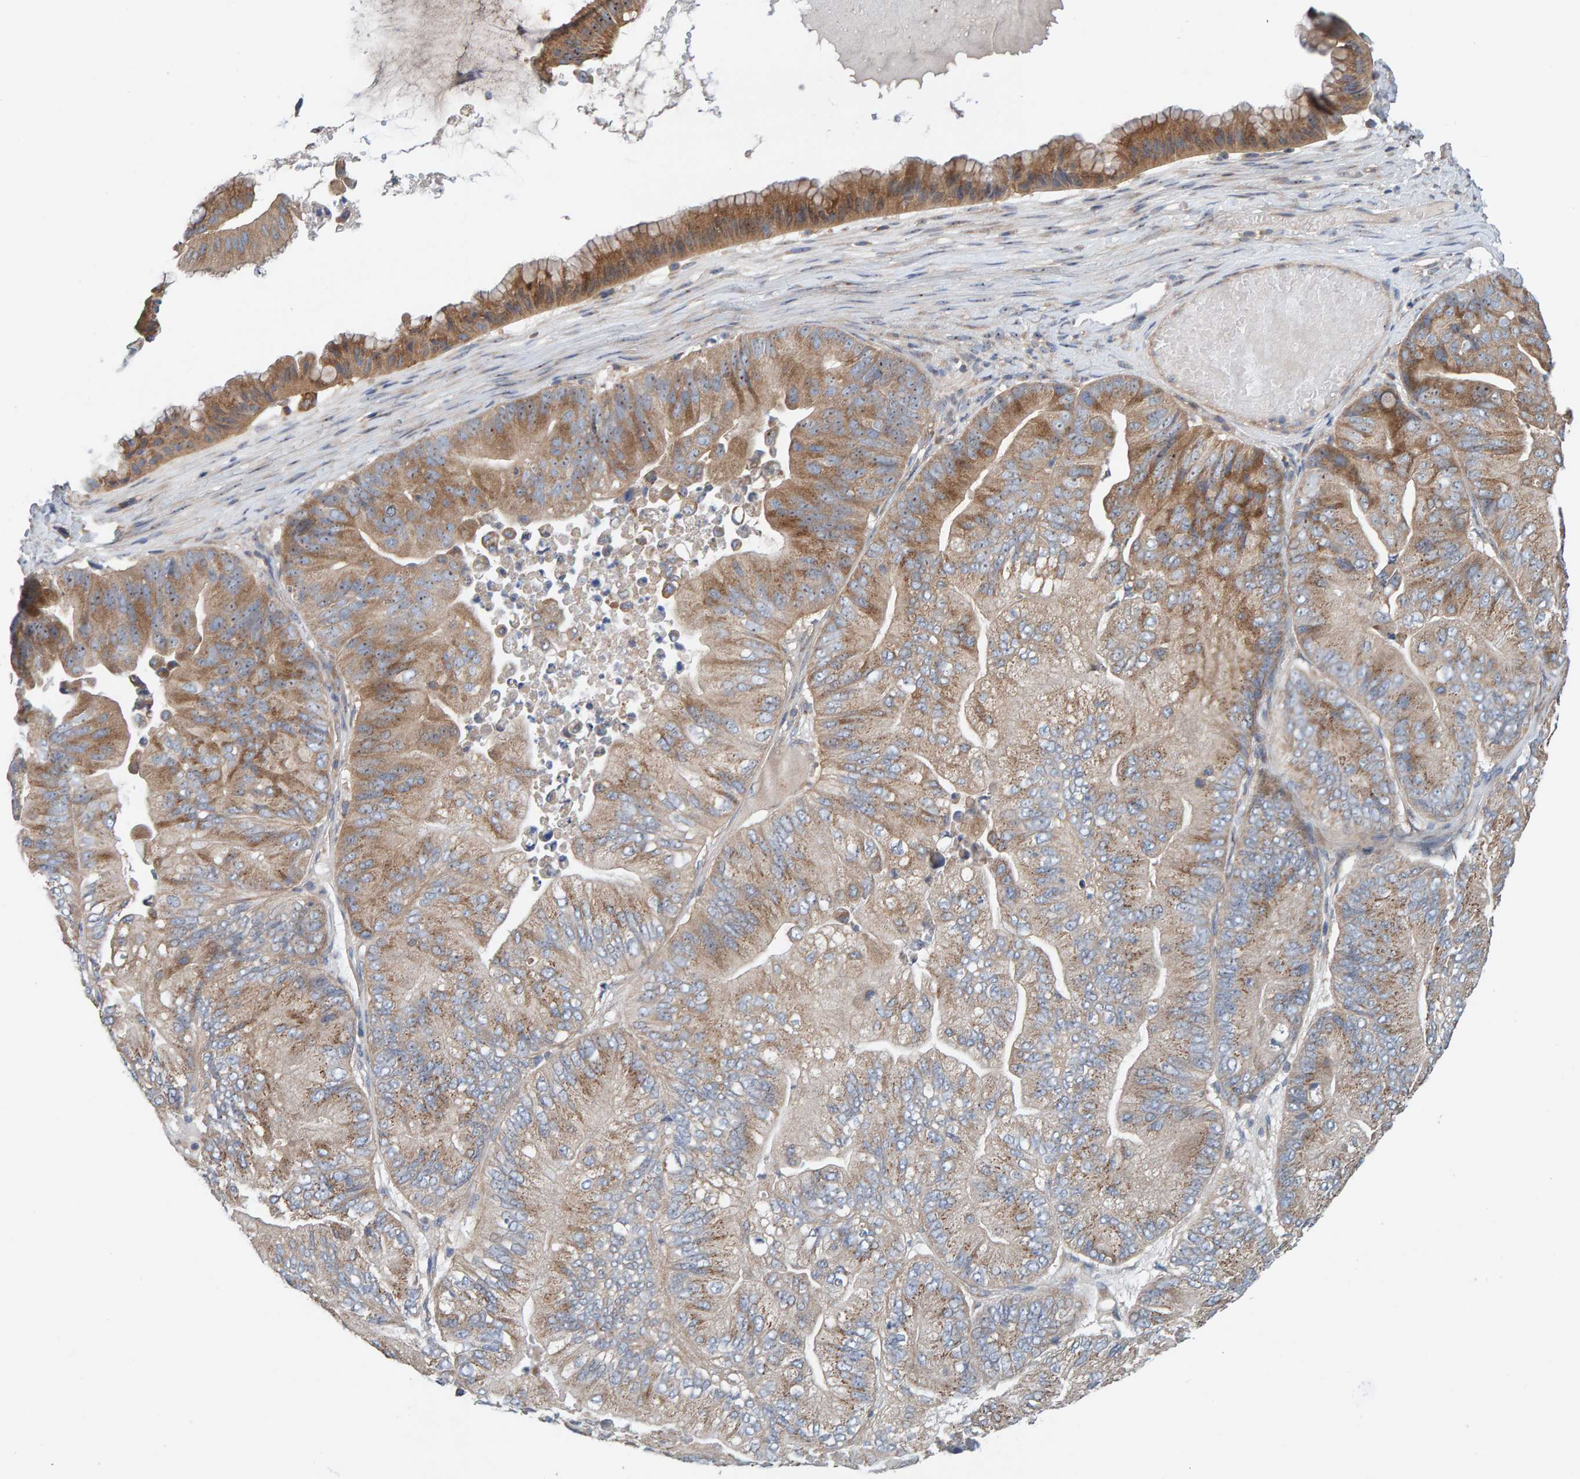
{"staining": {"intensity": "moderate", "quantity": "25%-75%", "location": "cytoplasmic/membranous"}, "tissue": "ovarian cancer", "cell_type": "Tumor cells", "image_type": "cancer", "snomed": [{"axis": "morphology", "description": "Cystadenocarcinoma, mucinous, NOS"}, {"axis": "topography", "description": "Ovary"}], "caption": "Human ovarian cancer (mucinous cystadenocarcinoma) stained with a protein marker exhibits moderate staining in tumor cells.", "gene": "CCM2", "patient": {"sex": "female", "age": 61}}